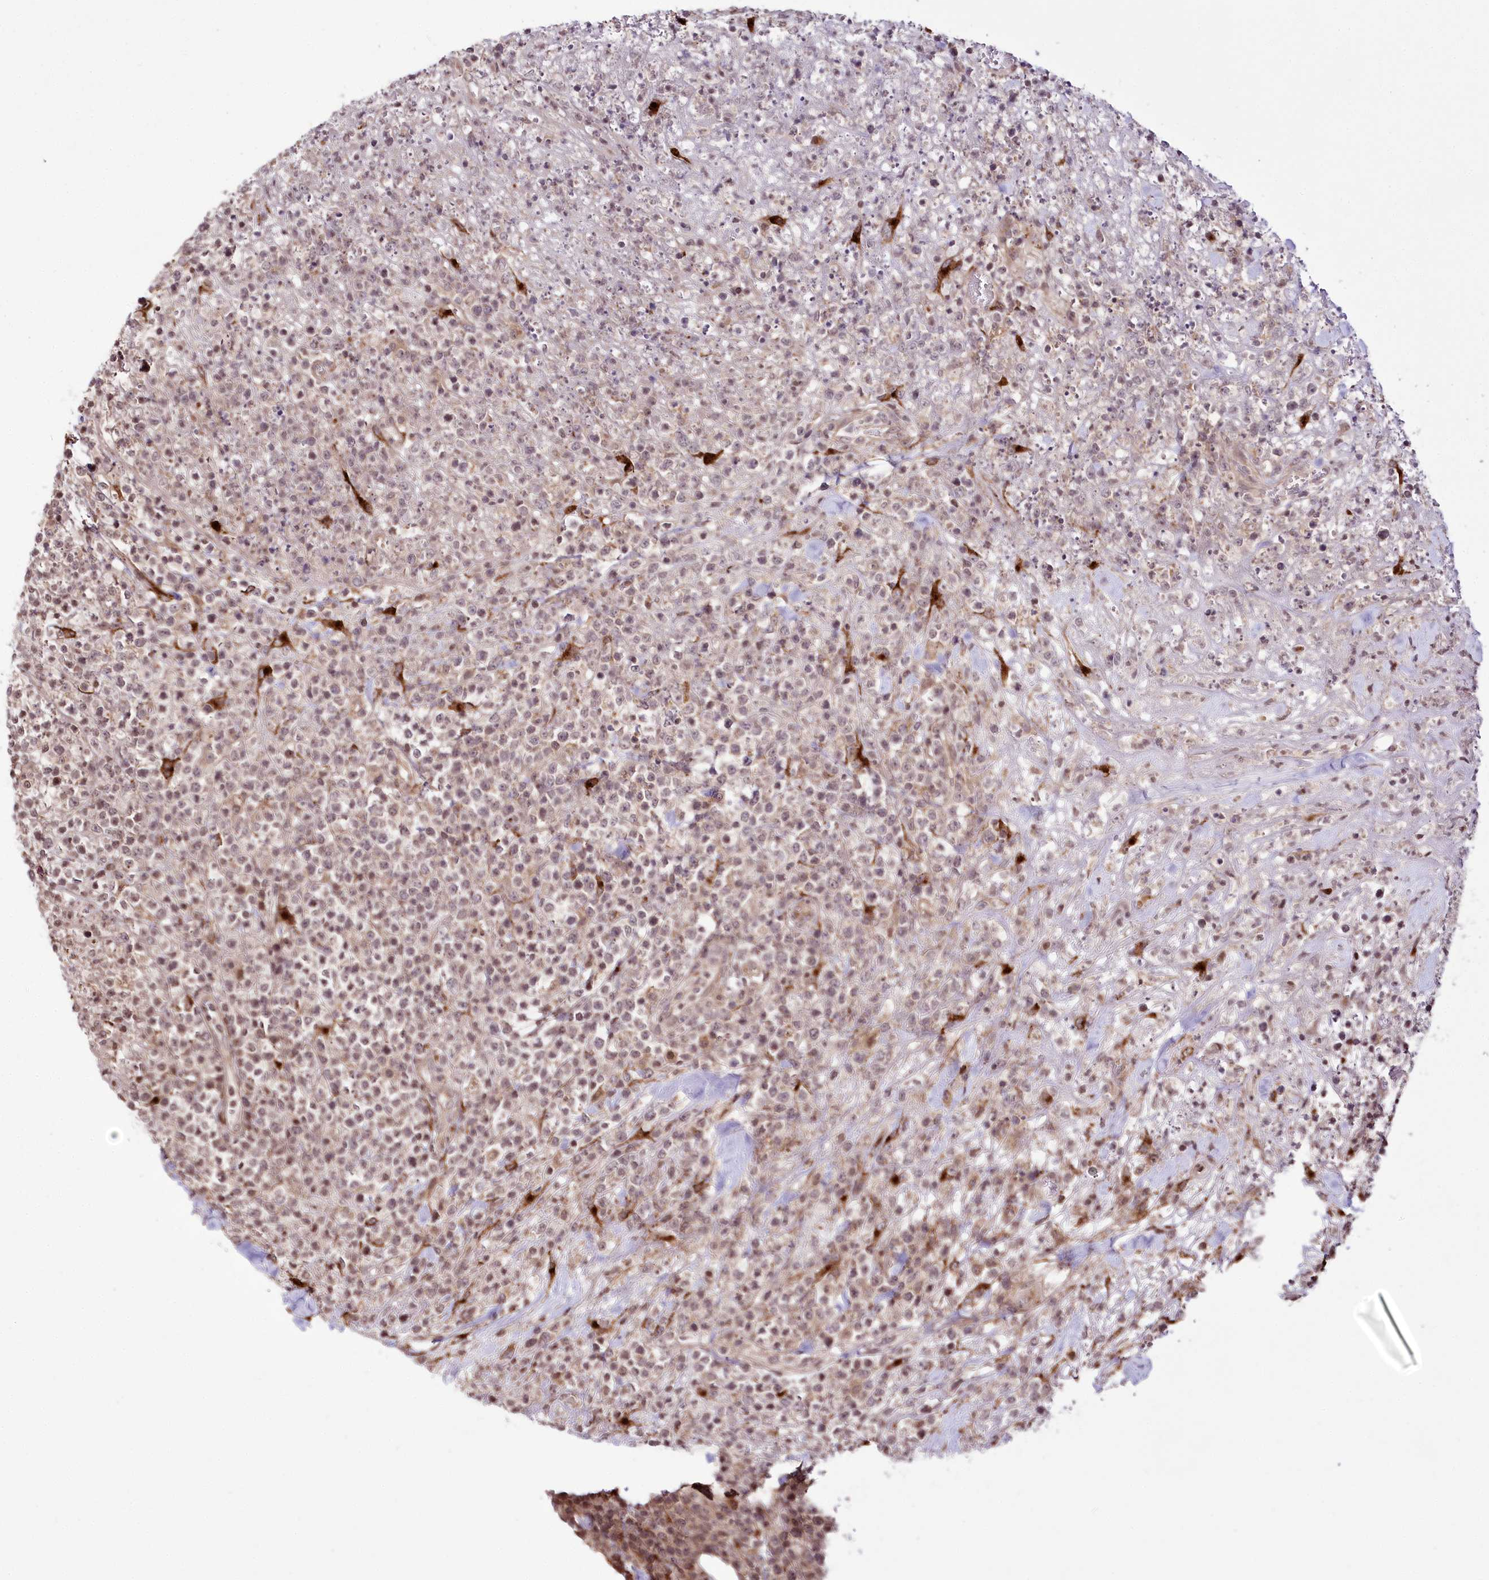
{"staining": {"intensity": "moderate", "quantity": "<25%", "location": "nuclear"}, "tissue": "lymphoma", "cell_type": "Tumor cells", "image_type": "cancer", "snomed": [{"axis": "morphology", "description": "Malignant lymphoma, non-Hodgkin's type, High grade"}, {"axis": "topography", "description": "Colon"}], "caption": "IHC (DAB) staining of lymphoma demonstrates moderate nuclear protein staining in approximately <25% of tumor cells.", "gene": "HOXC8", "patient": {"sex": "female", "age": 53}}